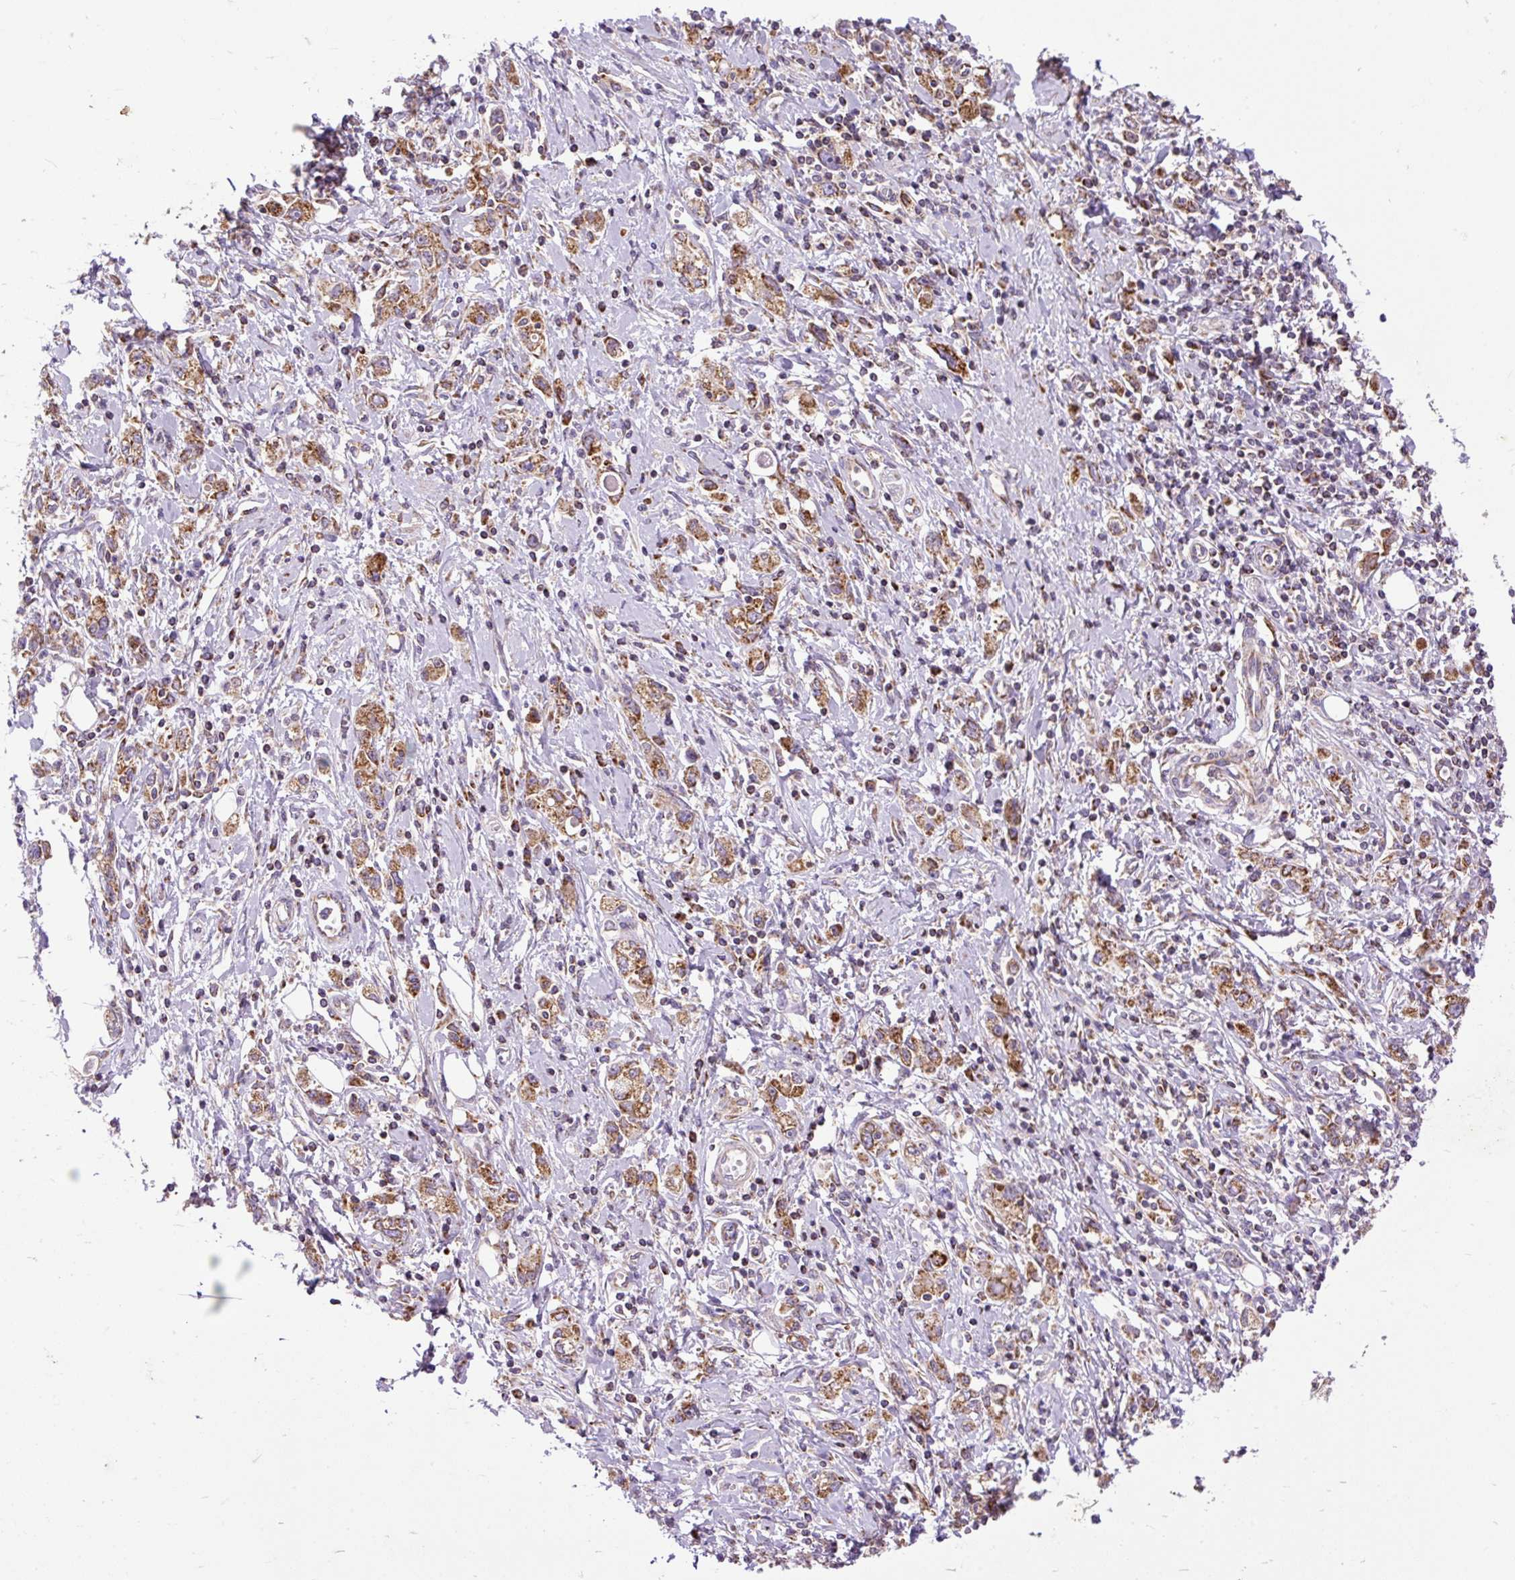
{"staining": {"intensity": "moderate", "quantity": ">75%", "location": "cytoplasmic/membranous"}, "tissue": "stomach cancer", "cell_type": "Tumor cells", "image_type": "cancer", "snomed": [{"axis": "morphology", "description": "Adenocarcinoma, NOS"}, {"axis": "topography", "description": "Stomach"}], "caption": "This micrograph demonstrates IHC staining of human adenocarcinoma (stomach), with medium moderate cytoplasmic/membranous staining in about >75% of tumor cells.", "gene": "TOMM40", "patient": {"sex": "female", "age": 76}}